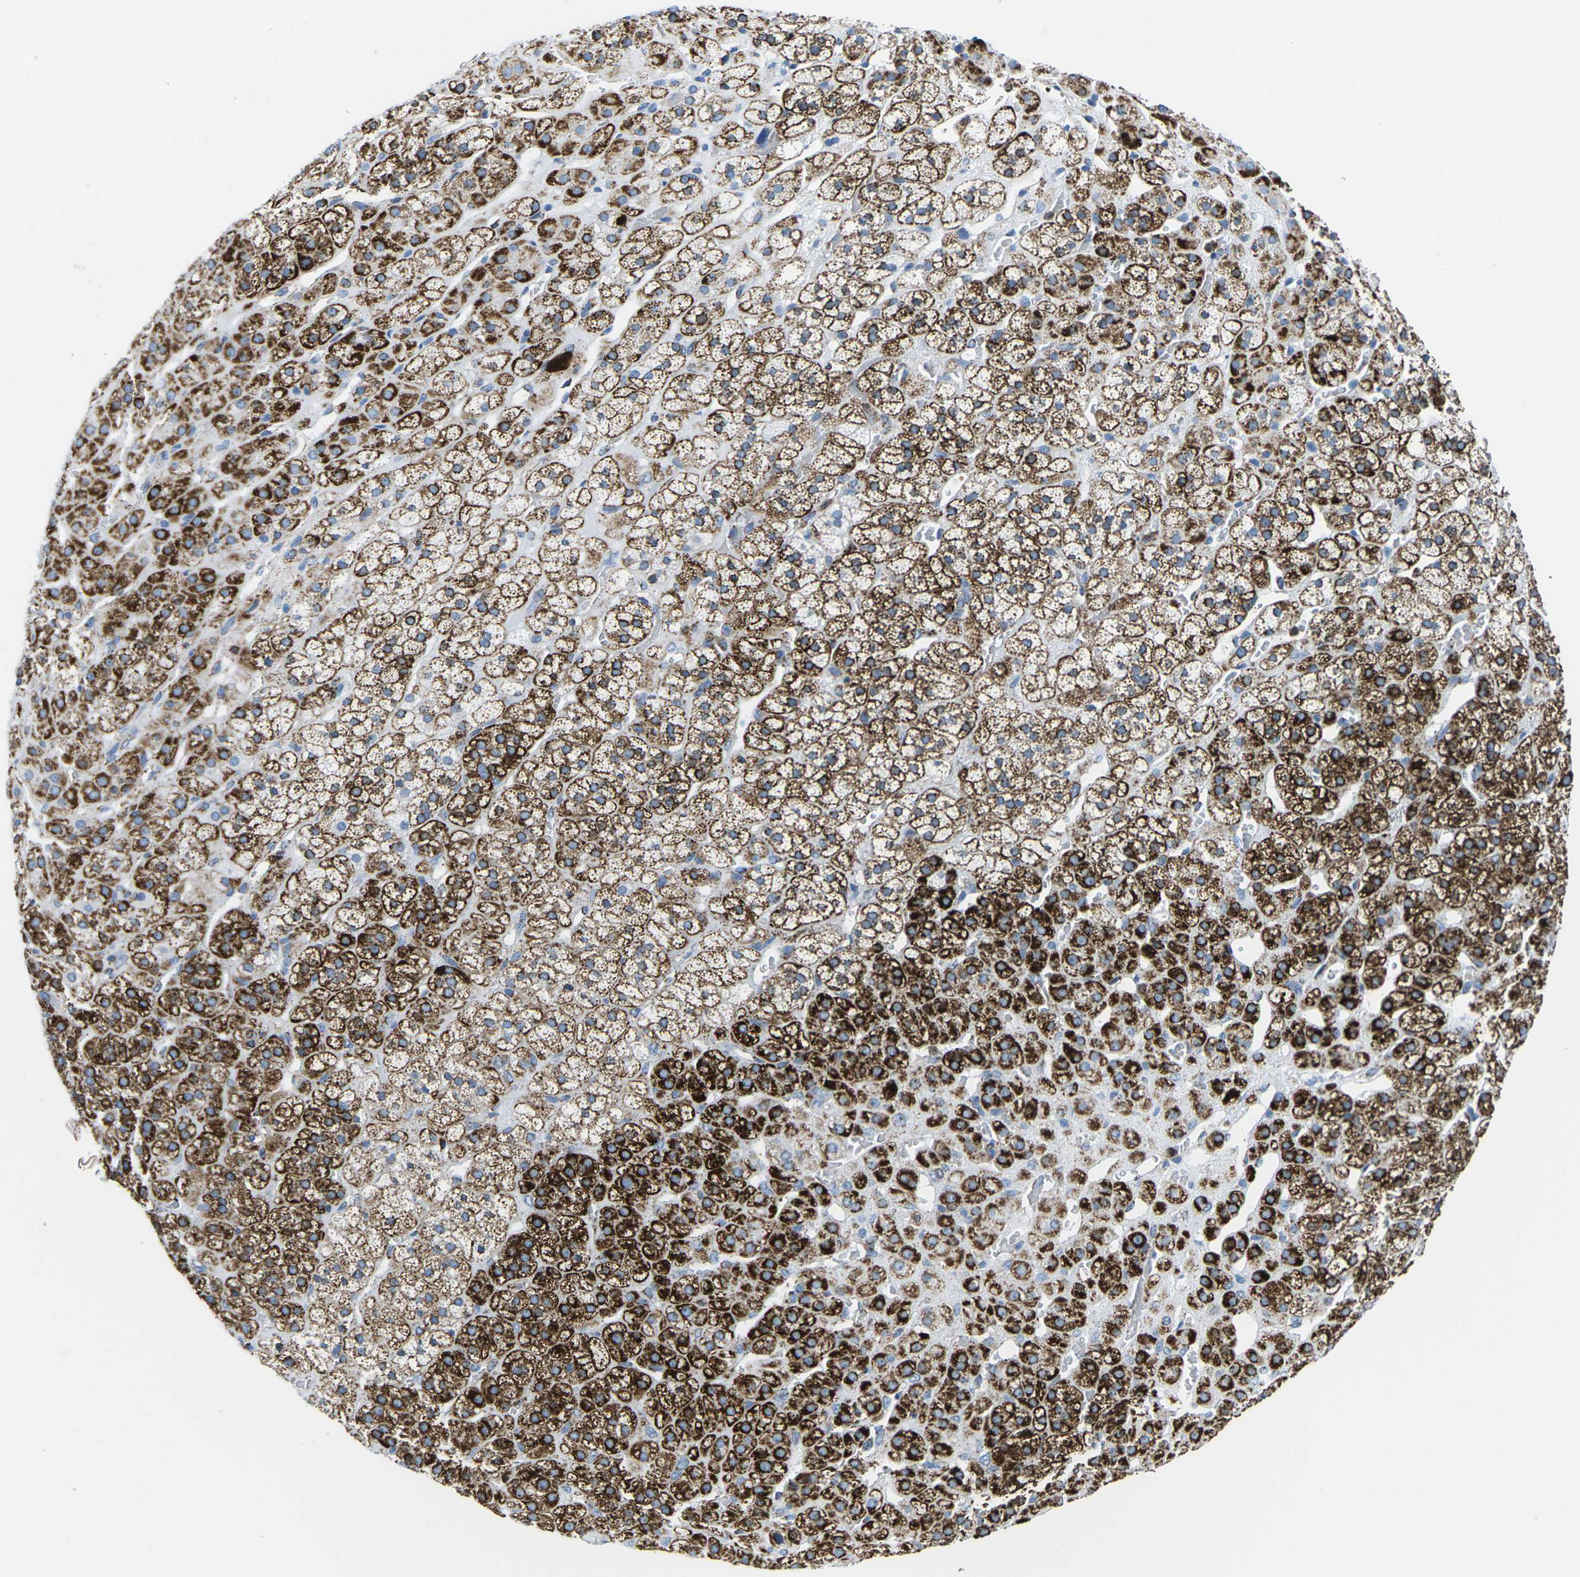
{"staining": {"intensity": "strong", "quantity": ">75%", "location": "cytoplasmic/membranous"}, "tissue": "adrenal gland", "cell_type": "Glandular cells", "image_type": "normal", "snomed": [{"axis": "morphology", "description": "Normal tissue, NOS"}, {"axis": "topography", "description": "Adrenal gland"}], "caption": "IHC histopathology image of unremarkable adrenal gland: human adrenal gland stained using IHC exhibits high levels of strong protein expression localized specifically in the cytoplasmic/membranous of glandular cells, appearing as a cytoplasmic/membranous brown color.", "gene": "COX6C", "patient": {"sex": "male", "age": 56}}